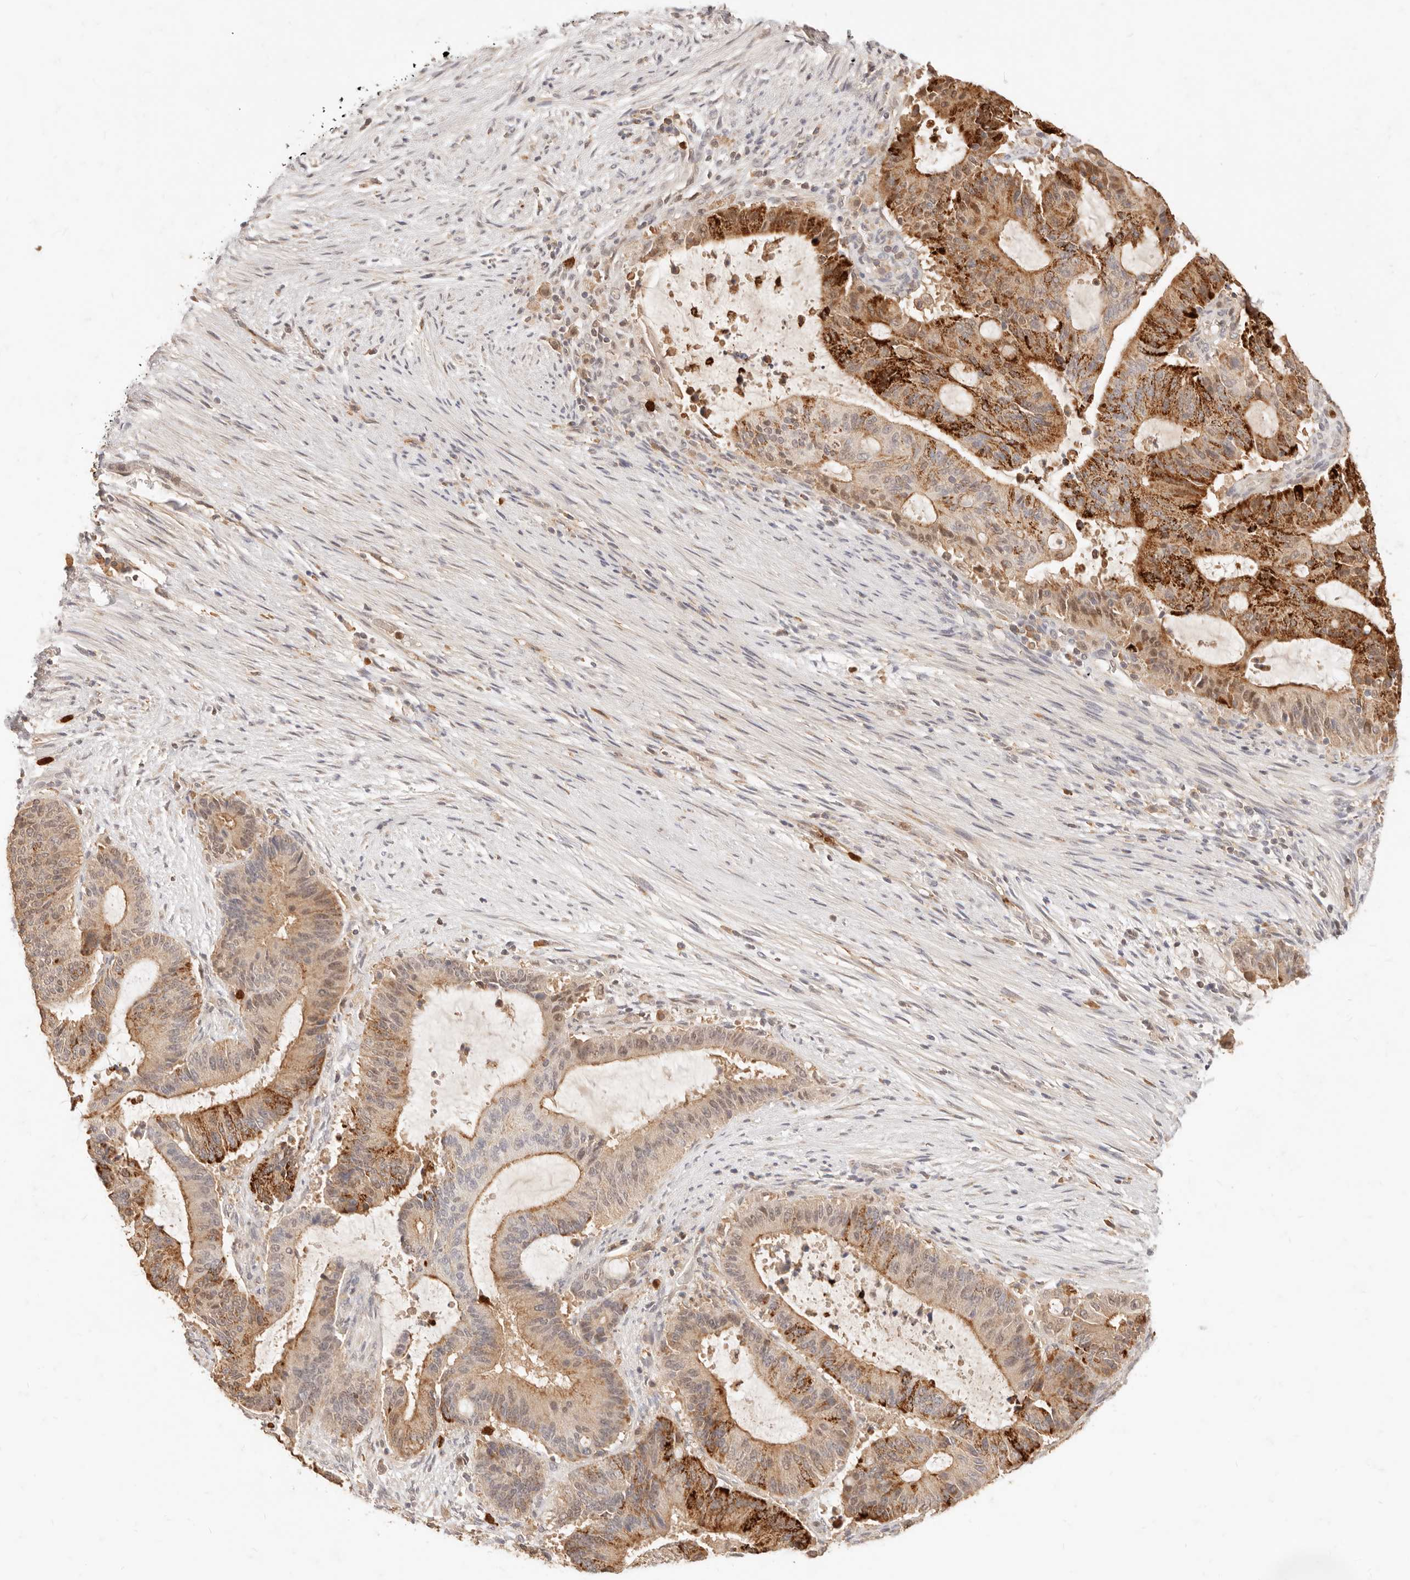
{"staining": {"intensity": "strong", "quantity": ">75%", "location": "cytoplasmic/membranous"}, "tissue": "liver cancer", "cell_type": "Tumor cells", "image_type": "cancer", "snomed": [{"axis": "morphology", "description": "Normal tissue, NOS"}, {"axis": "morphology", "description": "Cholangiocarcinoma"}, {"axis": "topography", "description": "Liver"}, {"axis": "topography", "description": "Peripheral nerve tissue"}], "caption": "An IHC histopathology image of neoplastic tissue is shown. Protein staining in brown highlights strong cytoplasmic/membranous positivity in liver cholangiocarcinoma within tumor cells.", "gene": "TMTC2", "patient": {"sex": "female", "age": 73}}